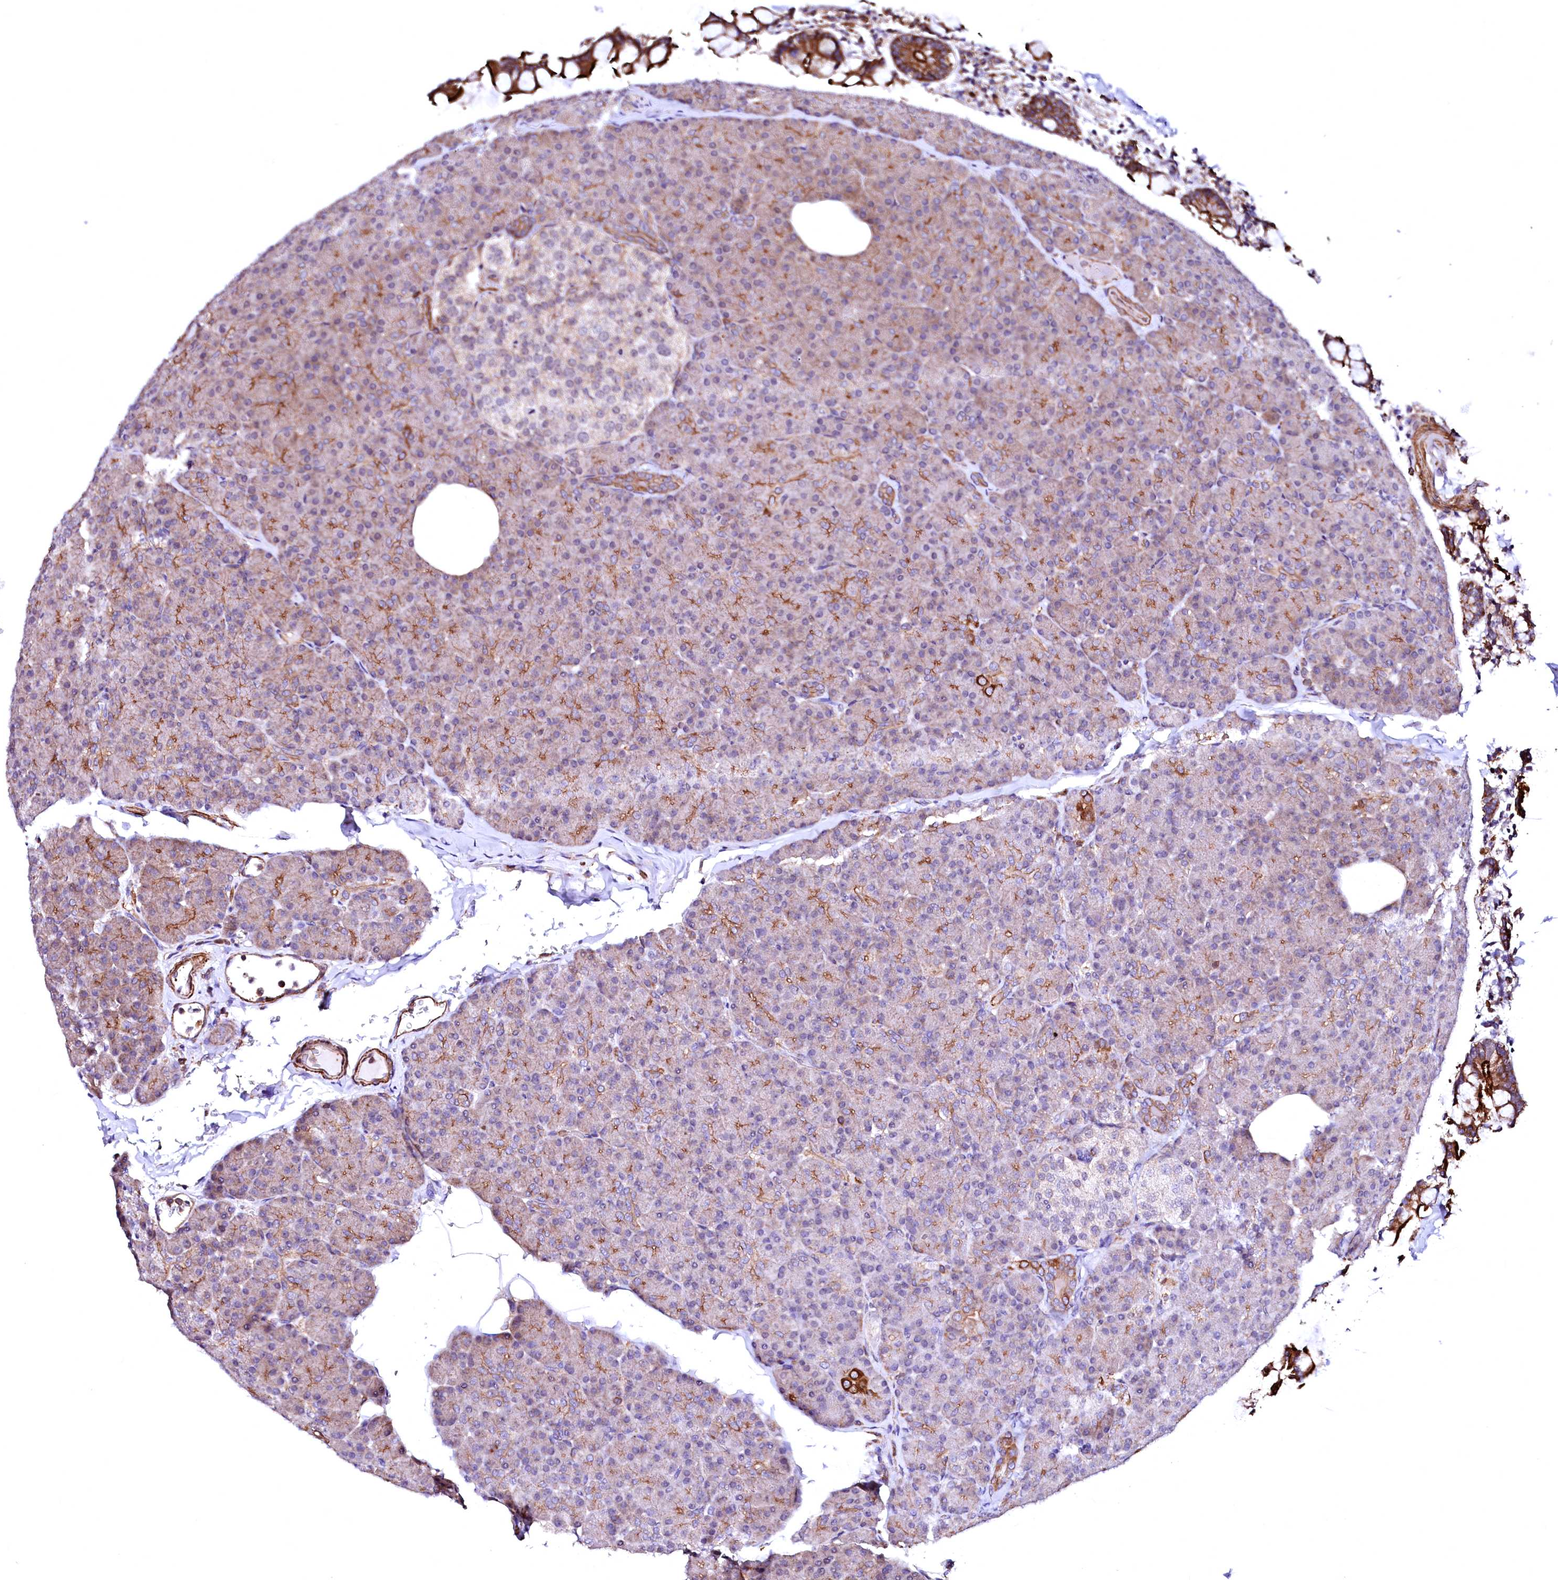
{"staining": {"intensity": "moderate", "quantity": "25%-75%", "location": "cytoplasmic/membranous"}, "tissue": "pancreas", "cell_type": "Exocrine glandular cells", "image_type": "normal", "snomed": [{"axis": "morphology", "description": "Normal tissue, NOS"}, {"axis": "topography", "description": "Pancreas"}], "caption": "Protein expression analysis of unremarkable human pancreas reveals moderate cytoplasmic/membranous staining in approximately 25%-75% of exocrine glandular cells.", "gene": "GPR176", "patient": {"sex": "female", "age": 43}}